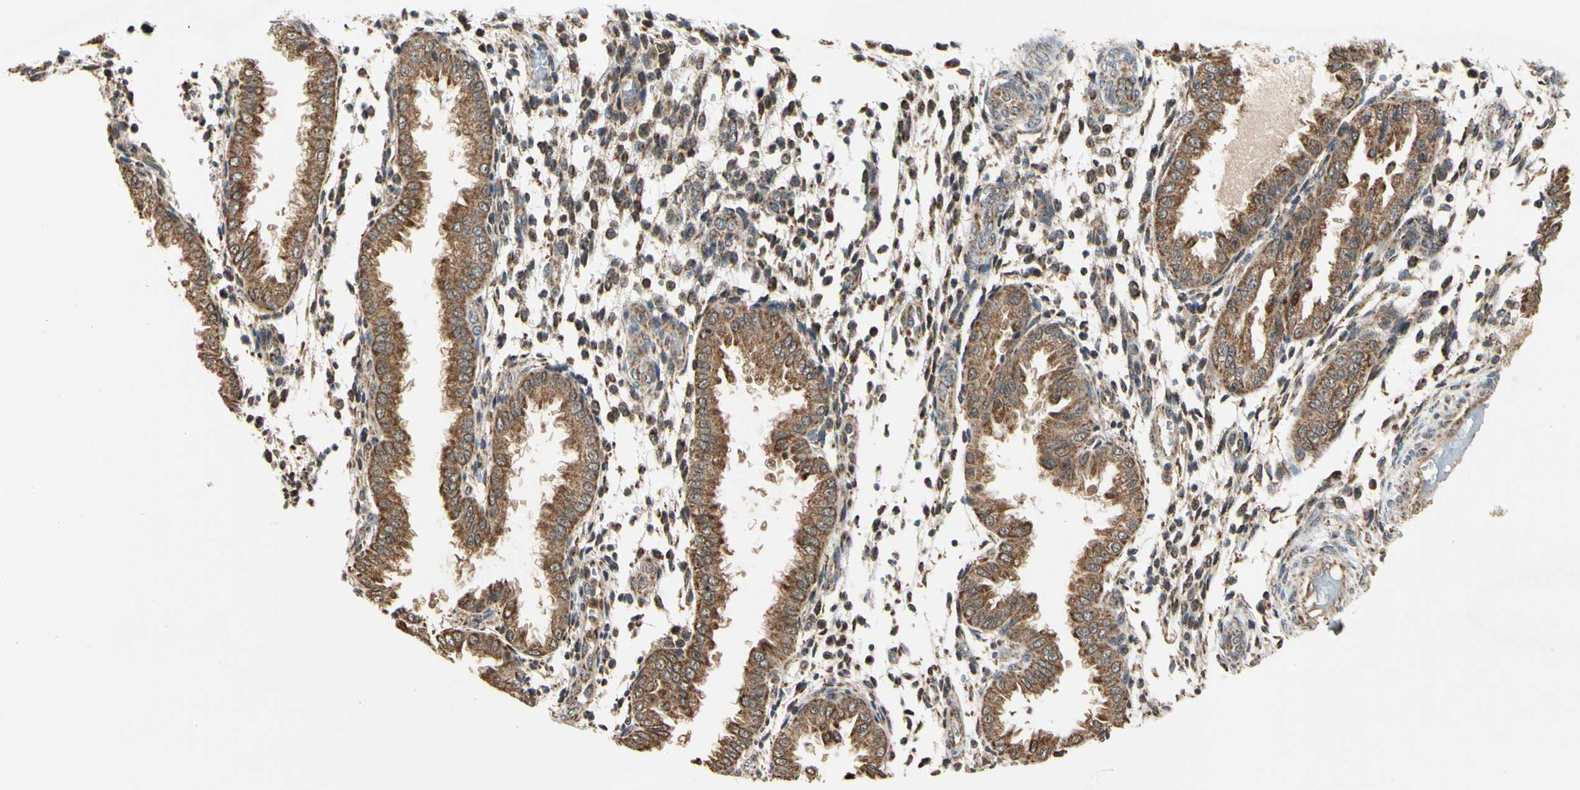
{"staining": {"intensity": "moderate", "quantity": ">75%", "location": "cytoplasmic/membranous"}, "tissue": "endometrium", "cell_type": "Cells in endometrial stroma", "image_type": "normal", "snomed": [{"axis": "morphology", "description": "Normal tissue, NOS"}, {"axis": "topography", "description": "Endometrium"}], "caption": "Immunohistochemical staining of normal endometrium exhibits >75% levels of moderate cytoplasmic/membranous protein staining in approximately >75% of cells in endometrial stroma. The staining is performed using DAB (3,3'-diaminobenzidine) brown chromogen to label protein expression. The nuclei are counter-stained blue using hematoxylin.", "gene": "PRDX5", "patient": {"sex": "female", "age": 33}}